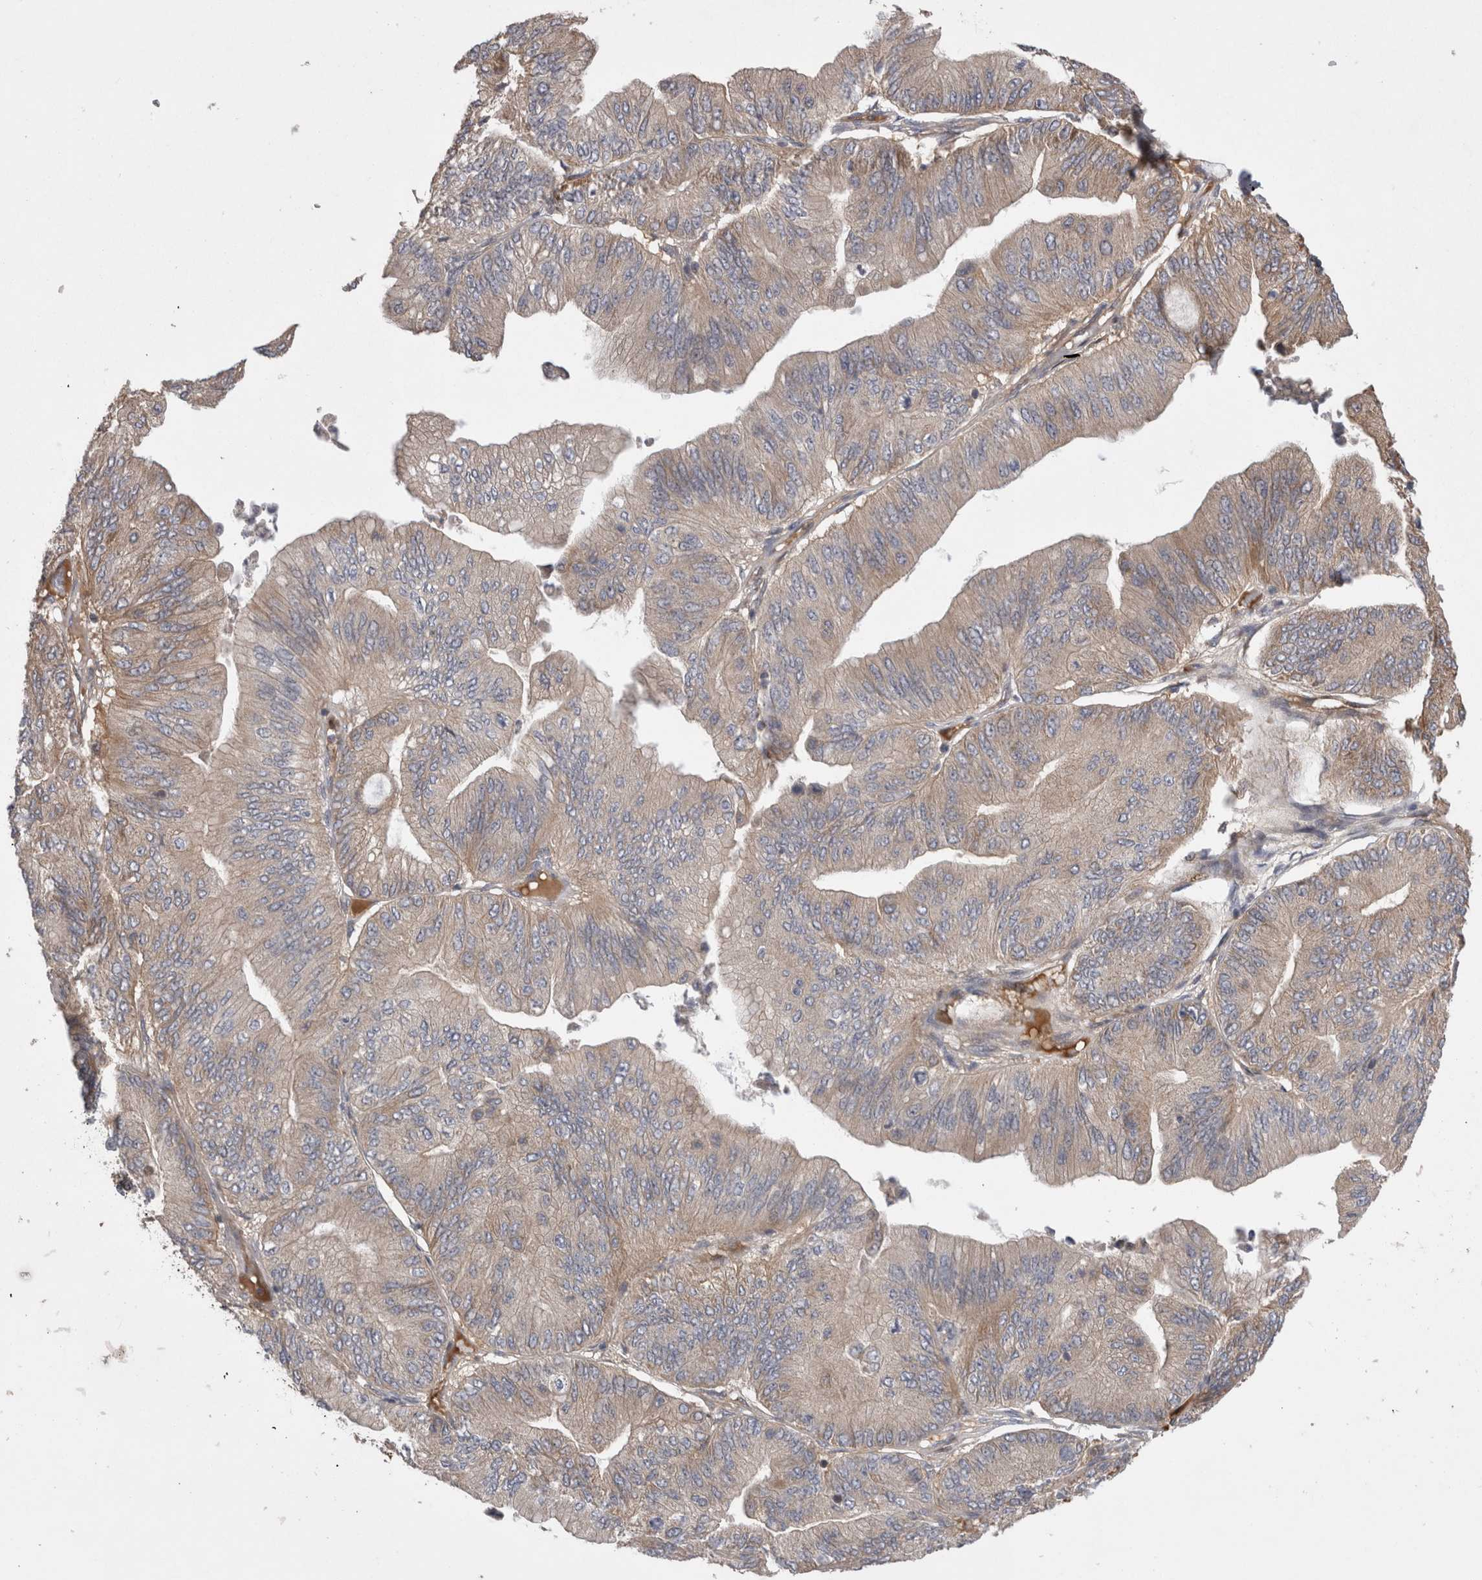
{"staining": {"intensity": "weak", "quantity": ">75%", "location": "cytoplasmic/membranous"}, "tissue": "ovarian cancer", "cell_type": "Tumor cells", "image_type": "cancer", "snomed": [{"axis": "morphology", "description": "Cystadenocarcinoma, mucinous, NOS"}, {"axis": "topography", "description": "Ovary"}], "caption": "Immunohistochemistry (IHC) staining of ovarian cancer (mucinous cystadenocarcinoma), which exhibits low levels of weak cytoplasmic/membranous positivity in about >75% of tumor cells indicating weak cytoplasmic/membranous protein positivity. The staining was performed using DAB (3,3'-diaminobenzidine) (brown) for protein detection and nuclei were counterstained in hematoxylin (blue).", "gene": "DARS2", "patient": {"sex": "female", "age": 61}}